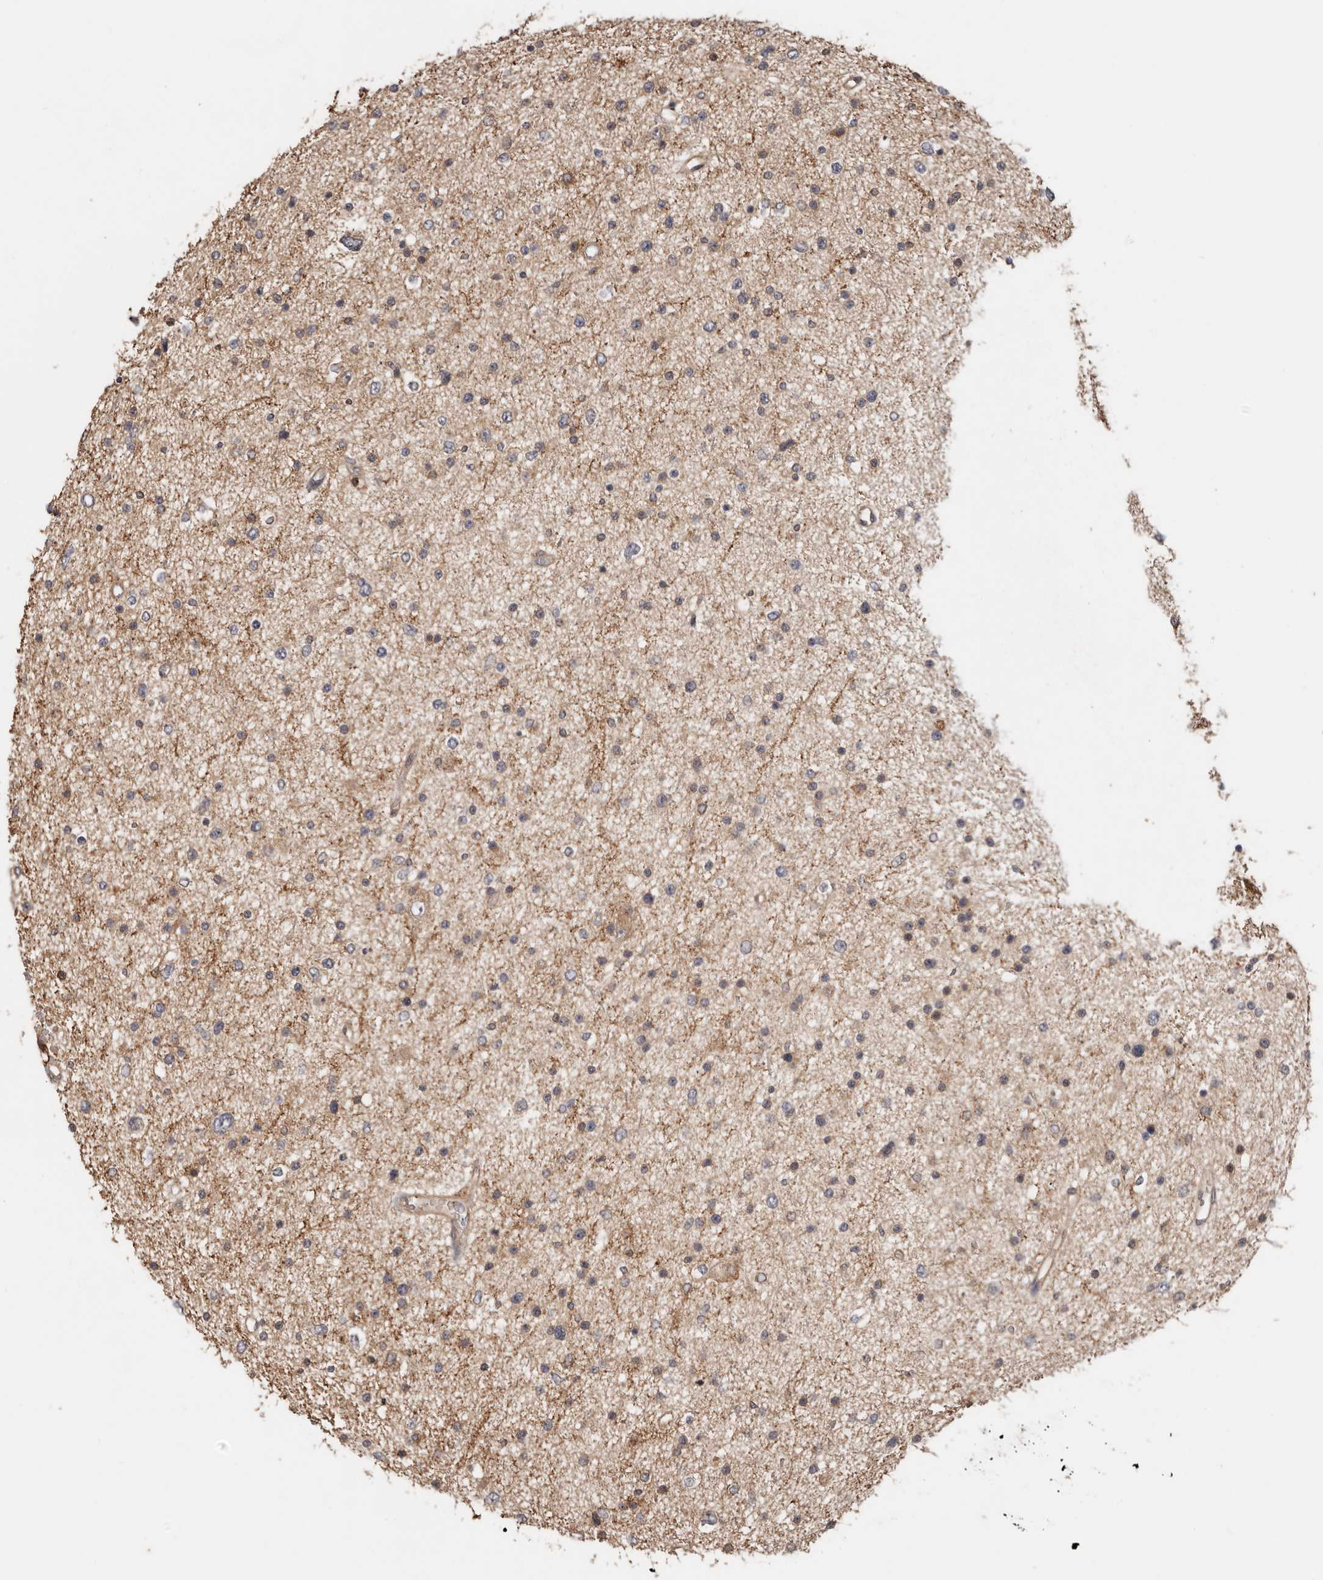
{"staining": {"intensity": "weak", "quantity": "<25%", "location": "cytoplasmic/membranous"}, "tissue": "glioma", "cell_type": "Tumor cells", "image_type": "cancer", "snomed": [{"axis": "morphology", "description": "Glioma, malignant, Low grade"}, {"axis": "topography", "description": "Brain"}], "caption": "High power microscopy micrograph of an immunohistochemistry (IHC) micrograph of glioma, revealing no significant positivity in tumor cells.", "gene": "RSPO2", "patient": {"sex": "female", "age": 37}}